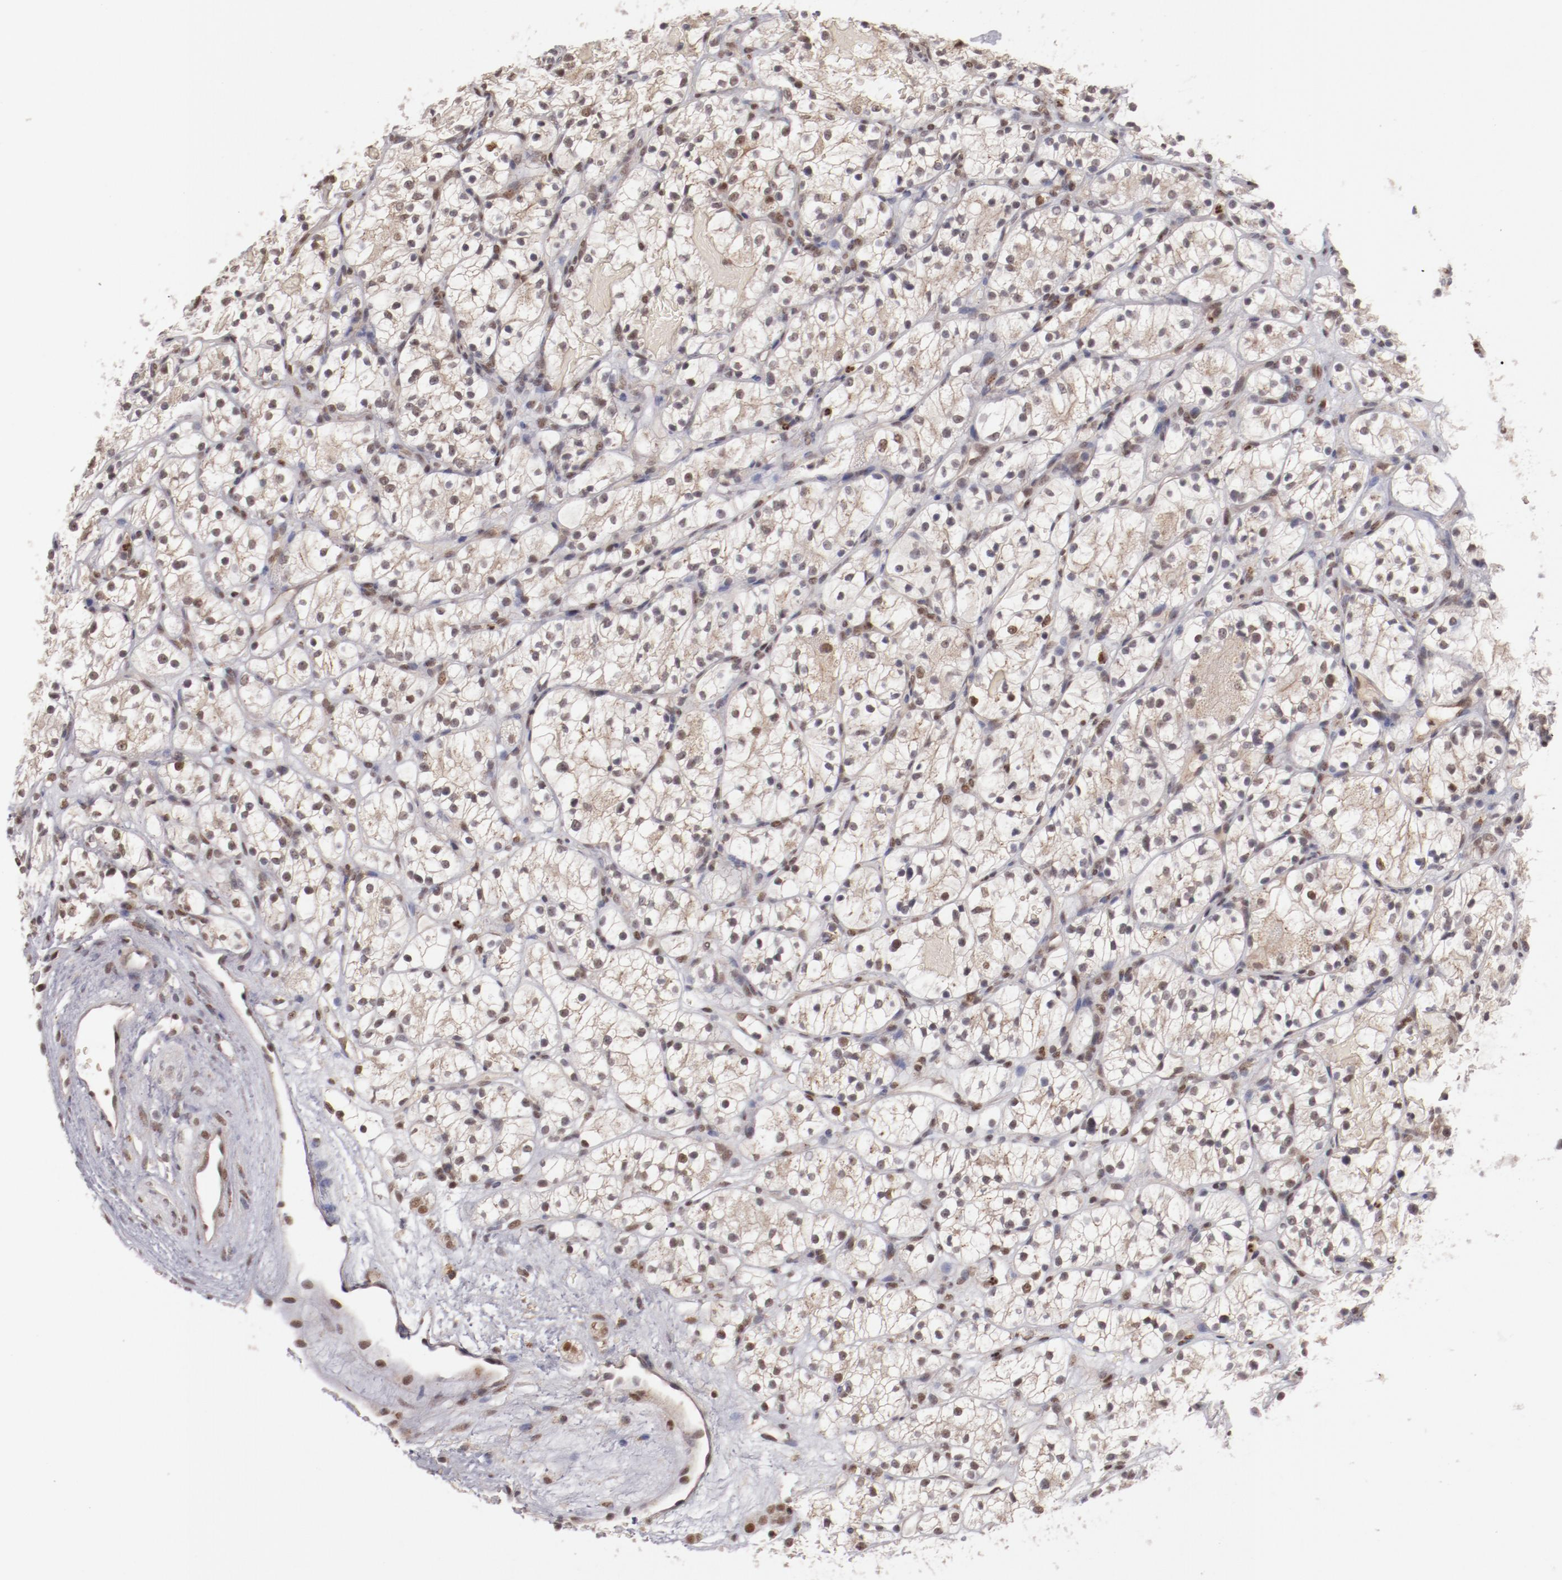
{"staining": {"intensity": "weak", "quantity": "<25%", "location": "nuclear"}, "tissue": "renal cancer", "cell_type": "Tumor cells", "image_type": "cancer", "snomed": [{"axis": "morphology", "description": "Adenocarcinoma, NOS"}, {"axis": "topography", "description": "Kidney"}], "caption": "Adenocarcinoma (renal) was stained to show a protein in brown. There is no significant positivity in tumor cells. The staining is performed using DAB (3,3'-diaminobenzidine) brown chromogen with nuclei counter-stained in using hematoxylin.", "gene": "NFE2", "patient": {"sex": "female", "age": 60}}